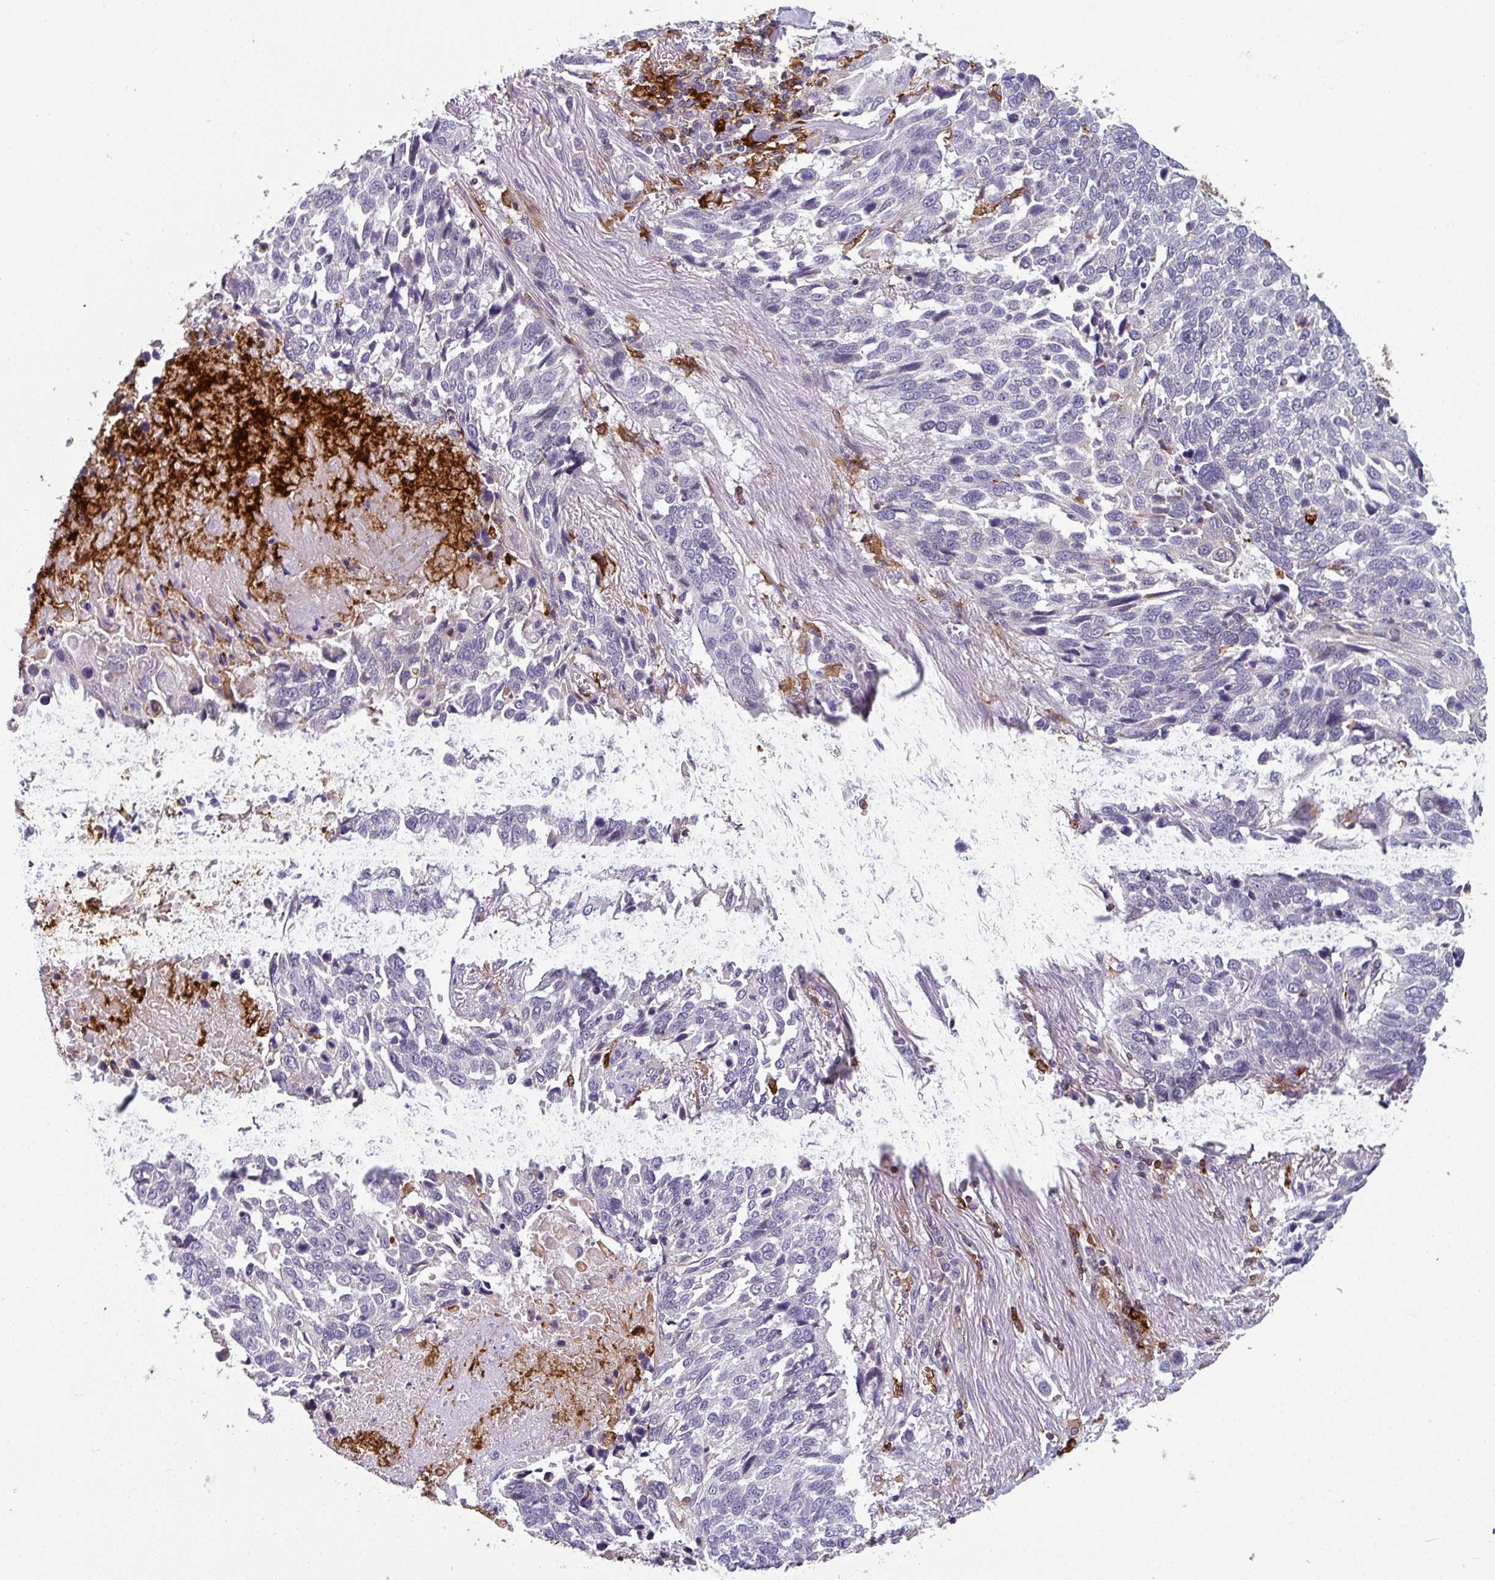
{"staining": {"intensity": "negative", "quantity": "none", "location": "none"}, "tissue": "lung cancer", "cell_type": "Tumor cells", "image_type": "cancer", "snomed": [{"axis": "morphology", "description": "Squamous cell carcinoma, NOS"}, {"axis": "topography", "description": "Lung"}], "caption": "Human lung squamous cell carcinoma stained for a protein using immunohistochemistry exhibits no expression in tumor cells.", "gene": "EXOSC5", "patient": {"sex": "male", "age": 62}}